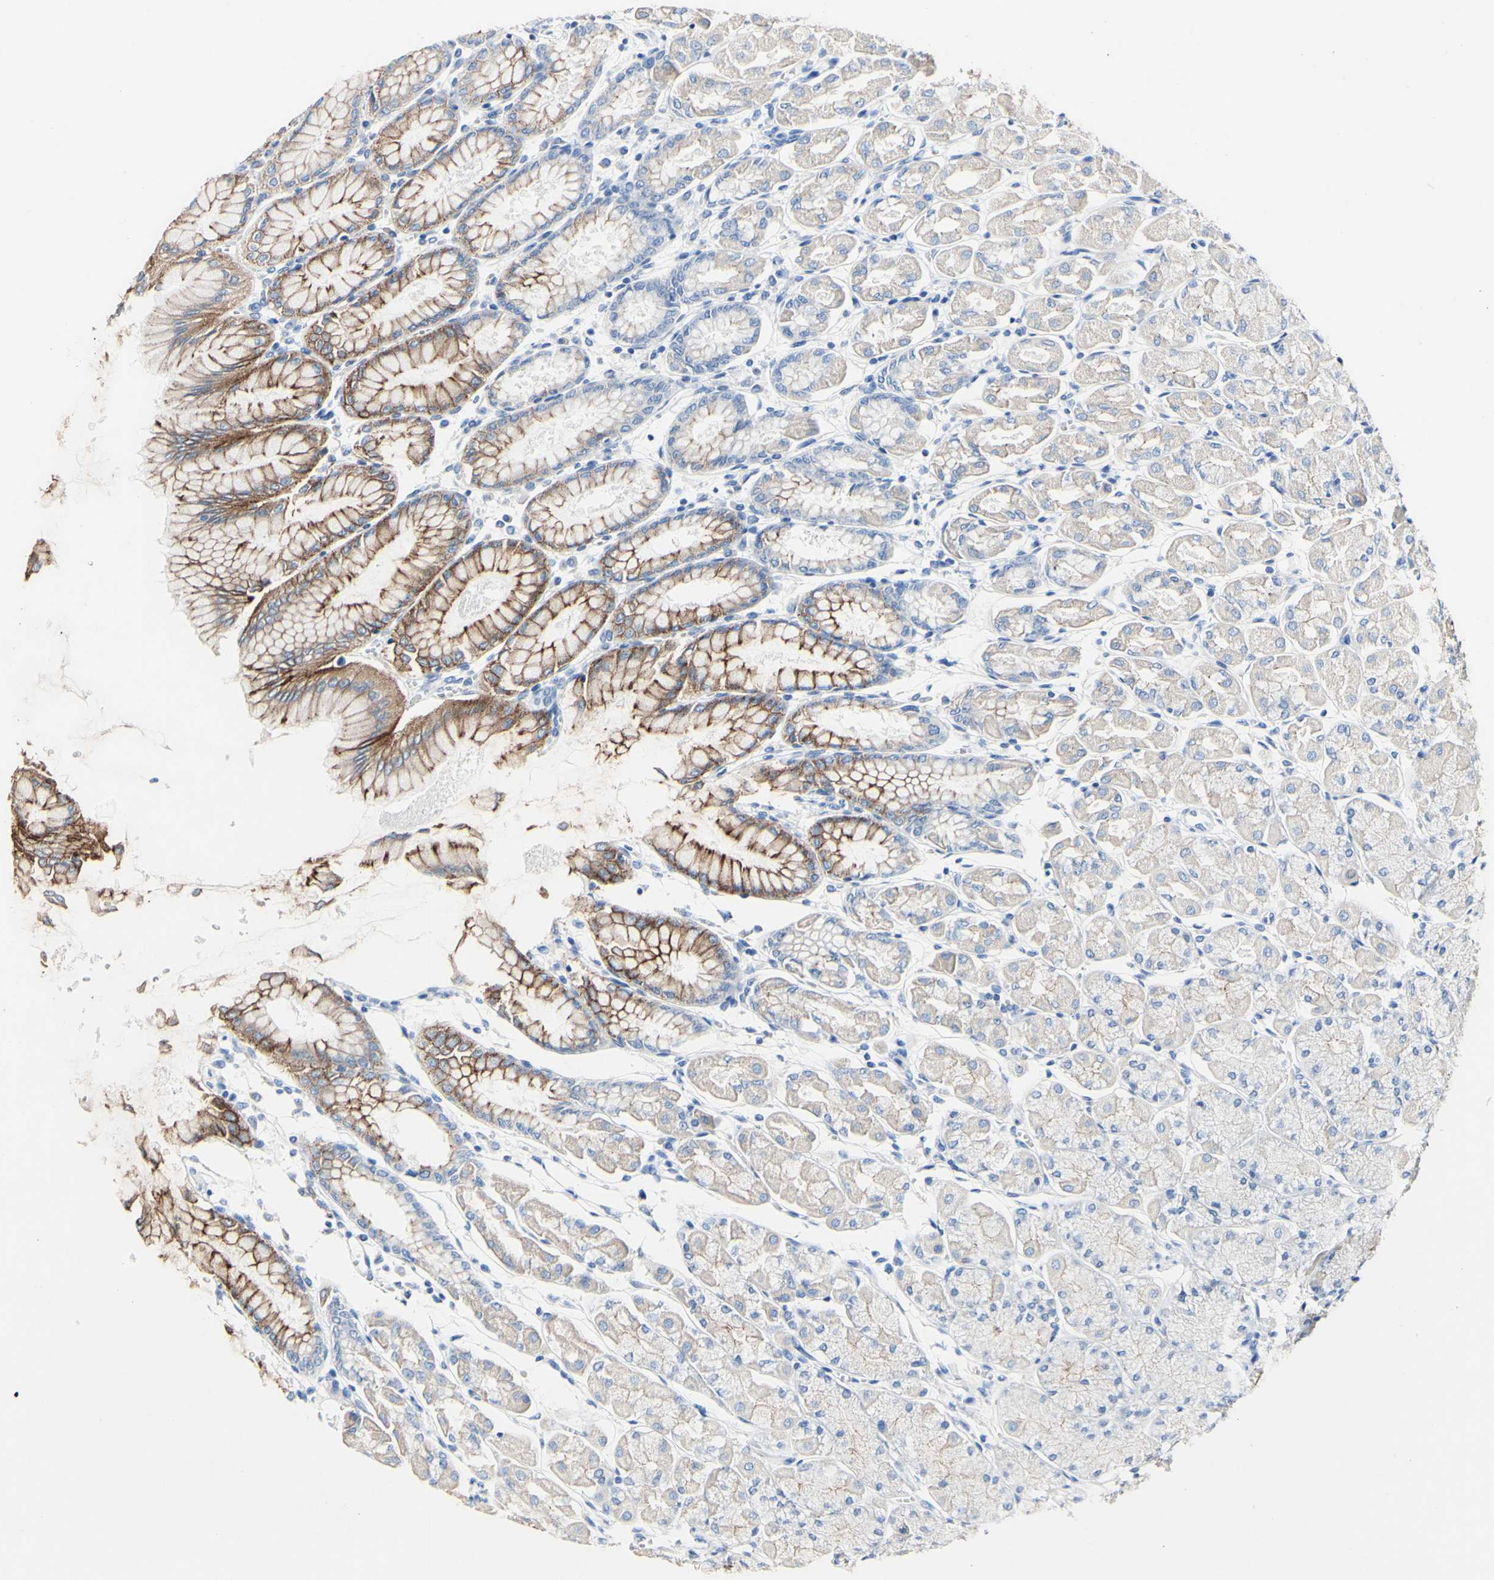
{"staining": {"intensity": "moderate", "quantity": "25%-75%", "location": "cytoplasmic/membranous"}, "tissue": "stomach", "cell_type": "Glandular cells", "image_type": "normal", "snomed": [{"axis": "morphology", "description": "Normal tissue, NOS"}, {"axis": "topography", "description": "Stomach, upper"}], "caption": "Human stomach stained with a brown dye displays moderate cytoplasmic/membranous positive expression in approximately 25%-75% of glandular cells.", "gene": "DSC2", "patient": {"sex": "female", "age": 56}}